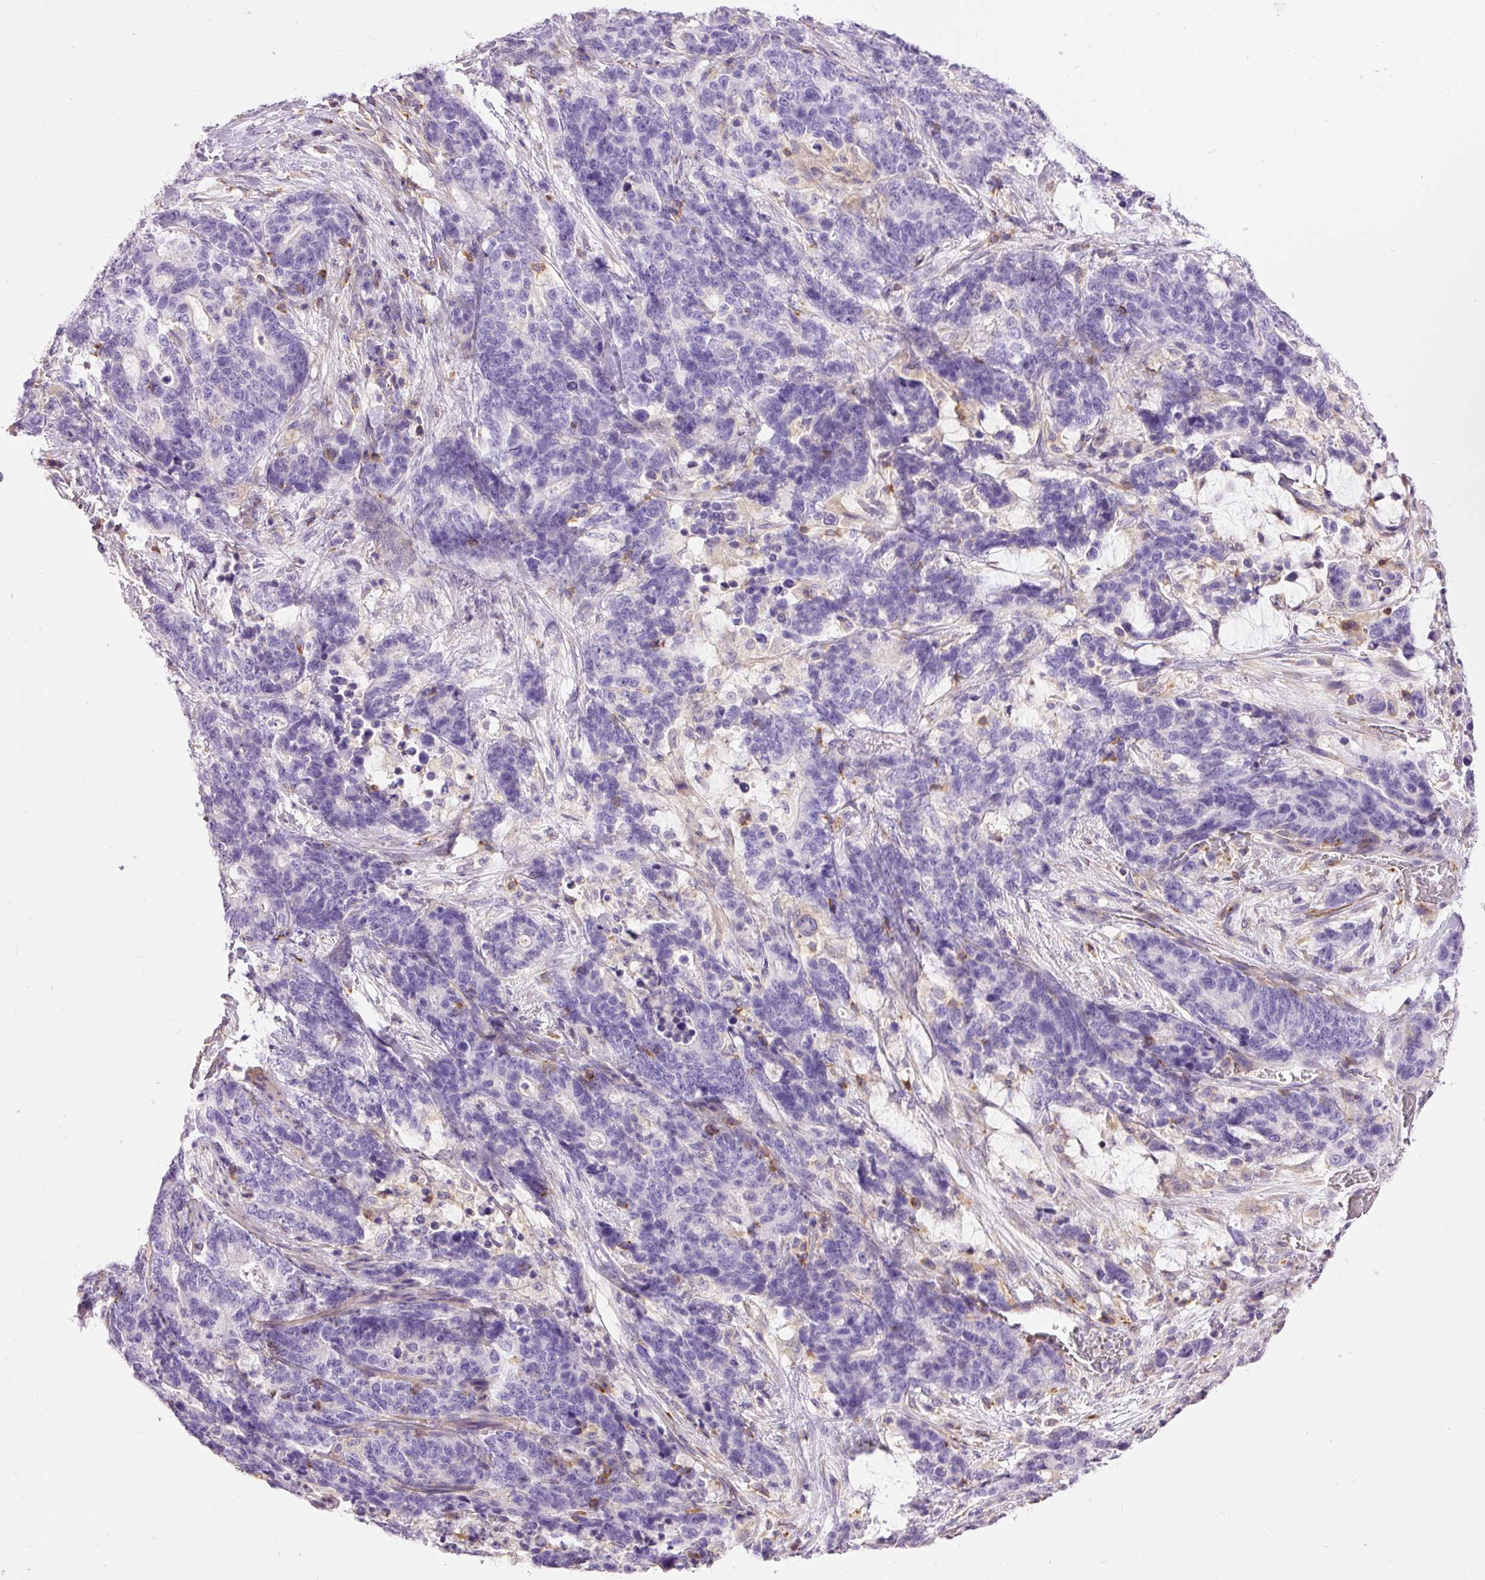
{"staining": {"intensity": "negative", "quantity": "none", "location": "none"}, "tissue": "stomach cancer", "cell_type": "Tumor cells", "image_type": "cancer", "snomed": [{"axis": "morphology", "description": "Normal tissue, NOS"}, {"axis": "morphology", "description": "Adenocarcinoma, NOS"}, {"axis": "topography", "description": "Stomach"}], "caption": "Immunohistochemistry of human stomach adenocarcinoma exhibits no expression in tumor cells.", "gene": "DOK6", "patient": {"sex": "female", "age": 64}}